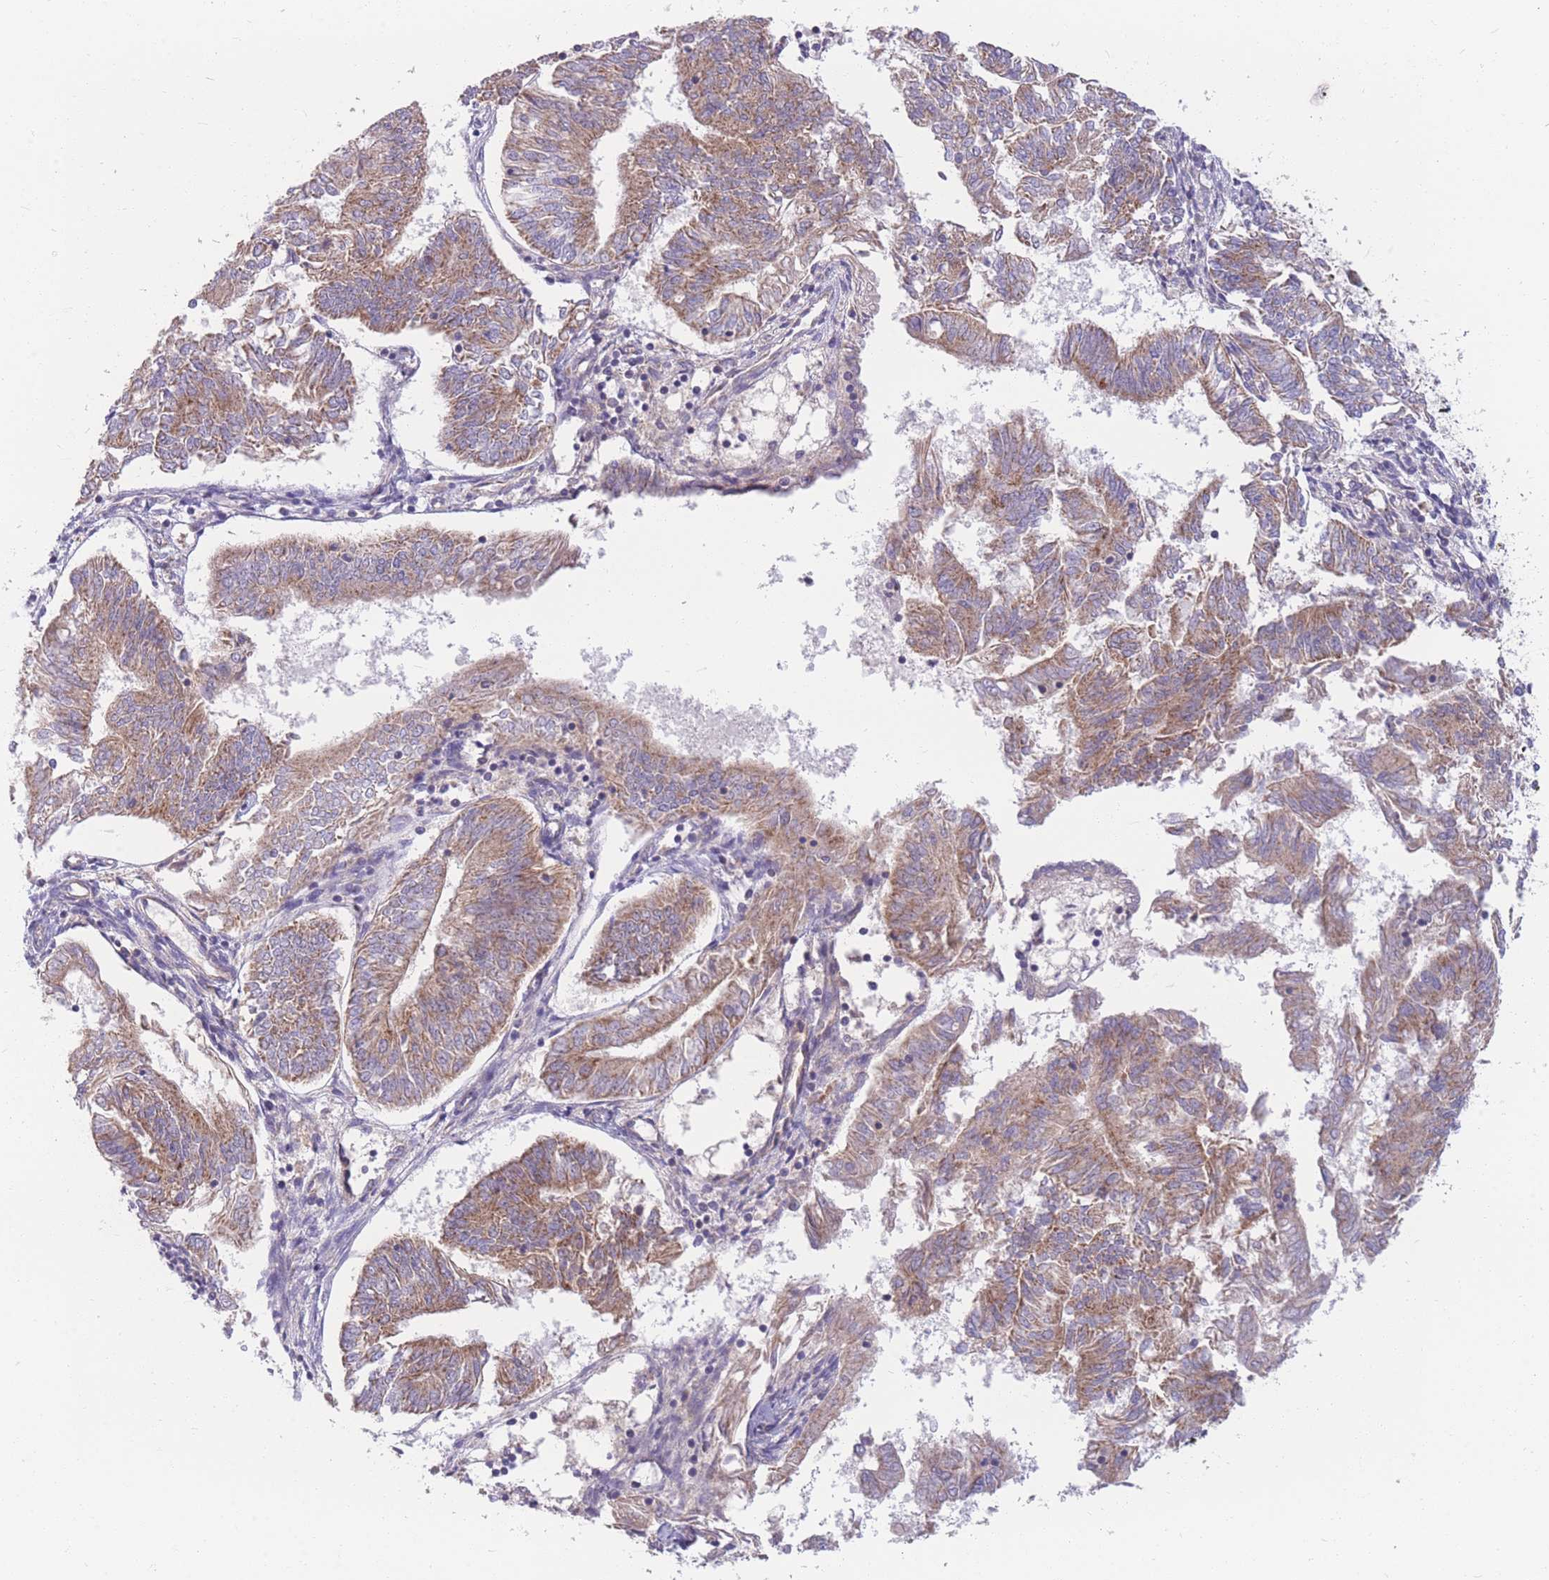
{"staining": {"intensity": "moderate", "quantity": ">75%", "location": "cytoplasmic/membranous"}, "tissue": "endometrial cancer", "cell_type": "Tumor cells", "image_type": "cancer", "snomed": [{"axis": "morphology", "description": "Adenocarcinoma, NOS"}, {"axis": "topography", "description": "Endometrium"}], "caption": "Brown immunohistochemical staining in adenocarcinoma (endometrial) displays moderate cytoplasmic/membranous expression in about >75% of tumor cells. (DAB (3,3'-diaminobenzidine) = brown stain, brightfield microscopy at high magnification).", "gene": "MRPS9", "patient": {"sex": "female", "age": 58}}